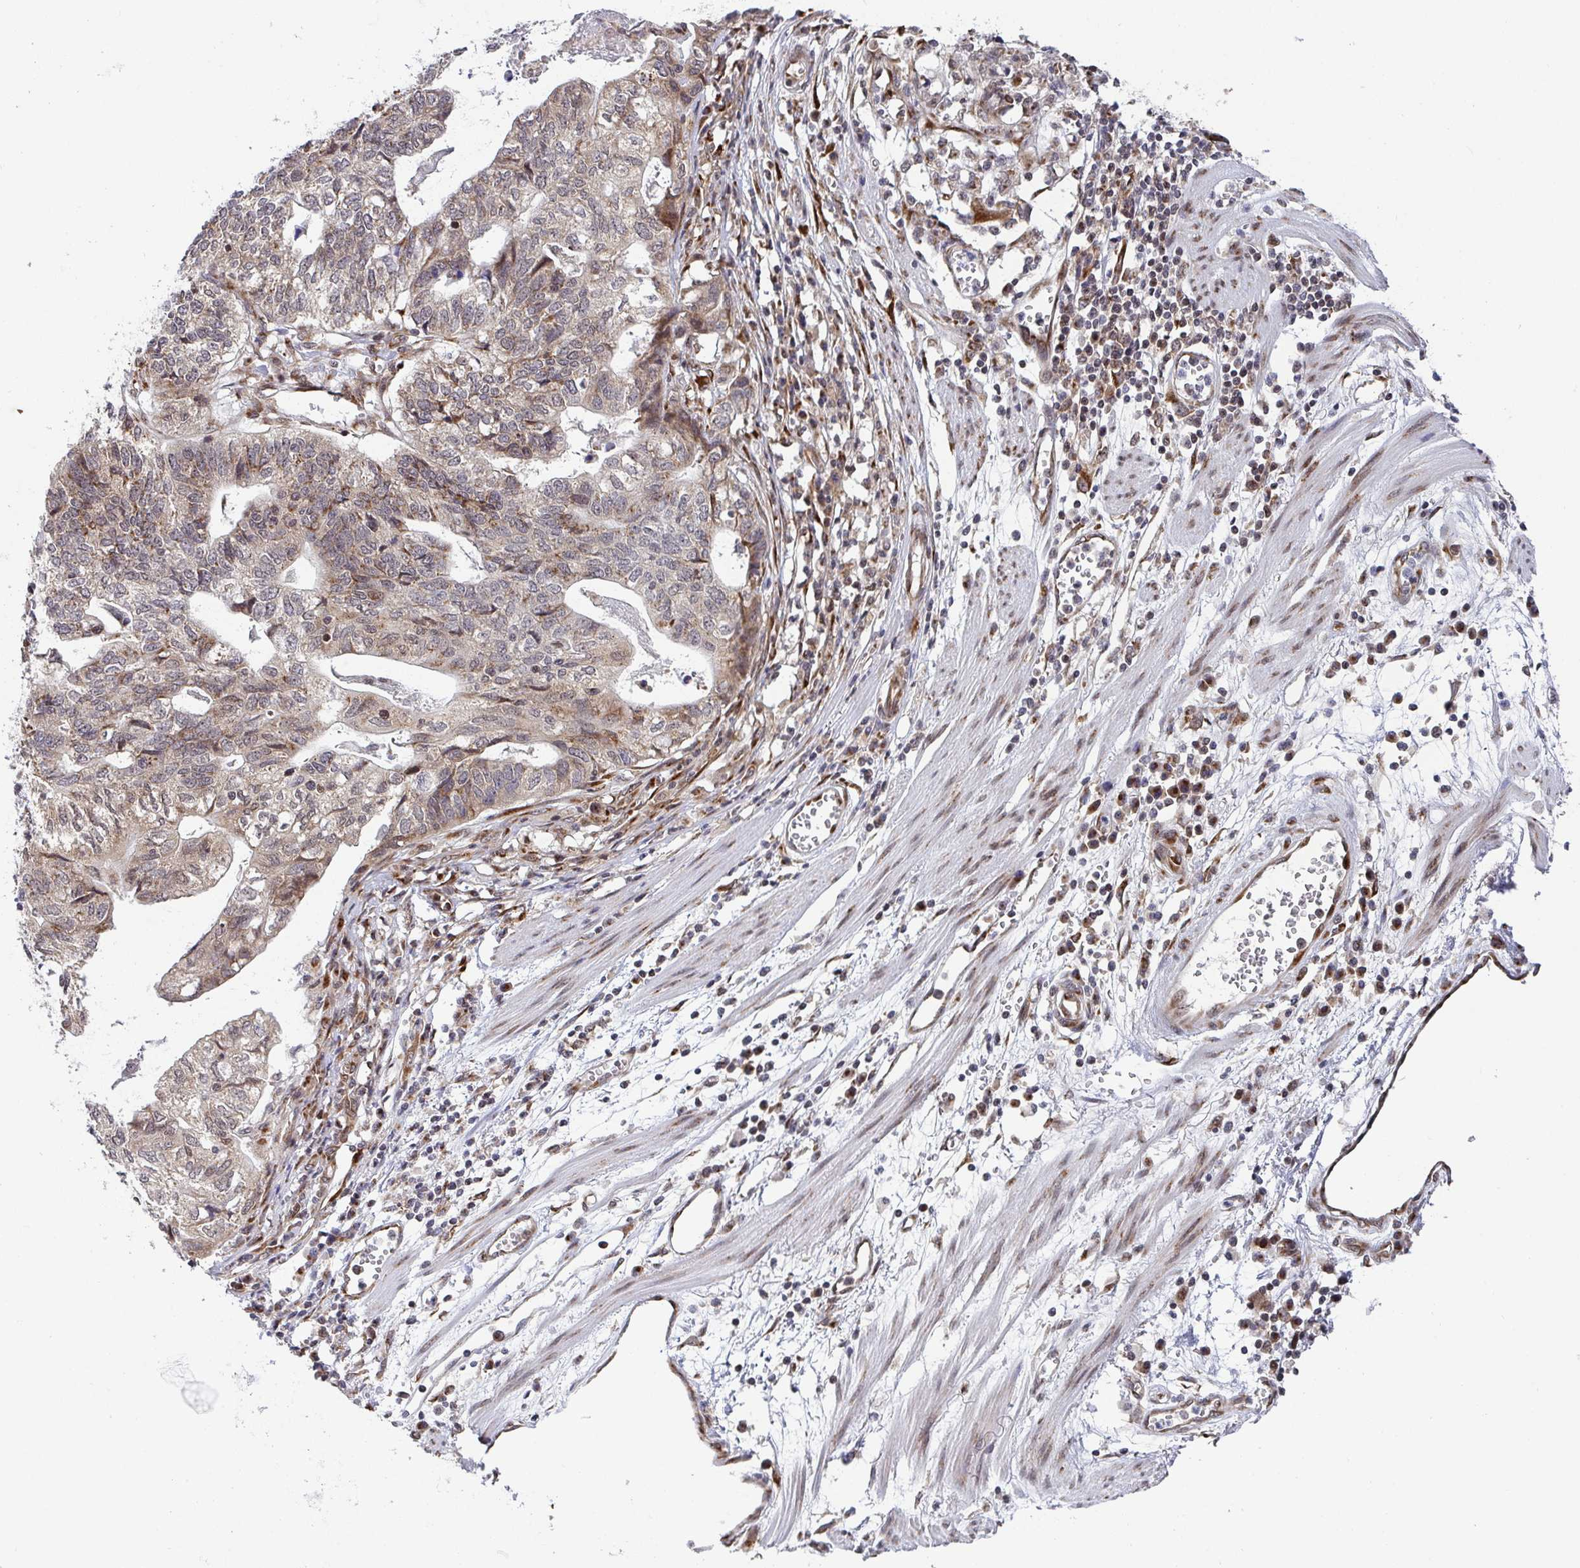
{"staining": {"intensity": "weak", "quantity": ">75%", "location": "cytoplasmic/membranous"}, "tissue": "stomach cancer", "cell_type": "Tumor cells", "image_type": "cancer", "snomed": [{"axis": "morphology", "description": "Adenocarcinoma, NOS"}, {"axis": "topography", "description": "Stomach, upper"}], "caption": "Human stomach cancer stained with a protein marker exhibits weak staining in tumor cells.", "gene": "ATP5MJ", "patient": {"sex": "female", "age": 67}}